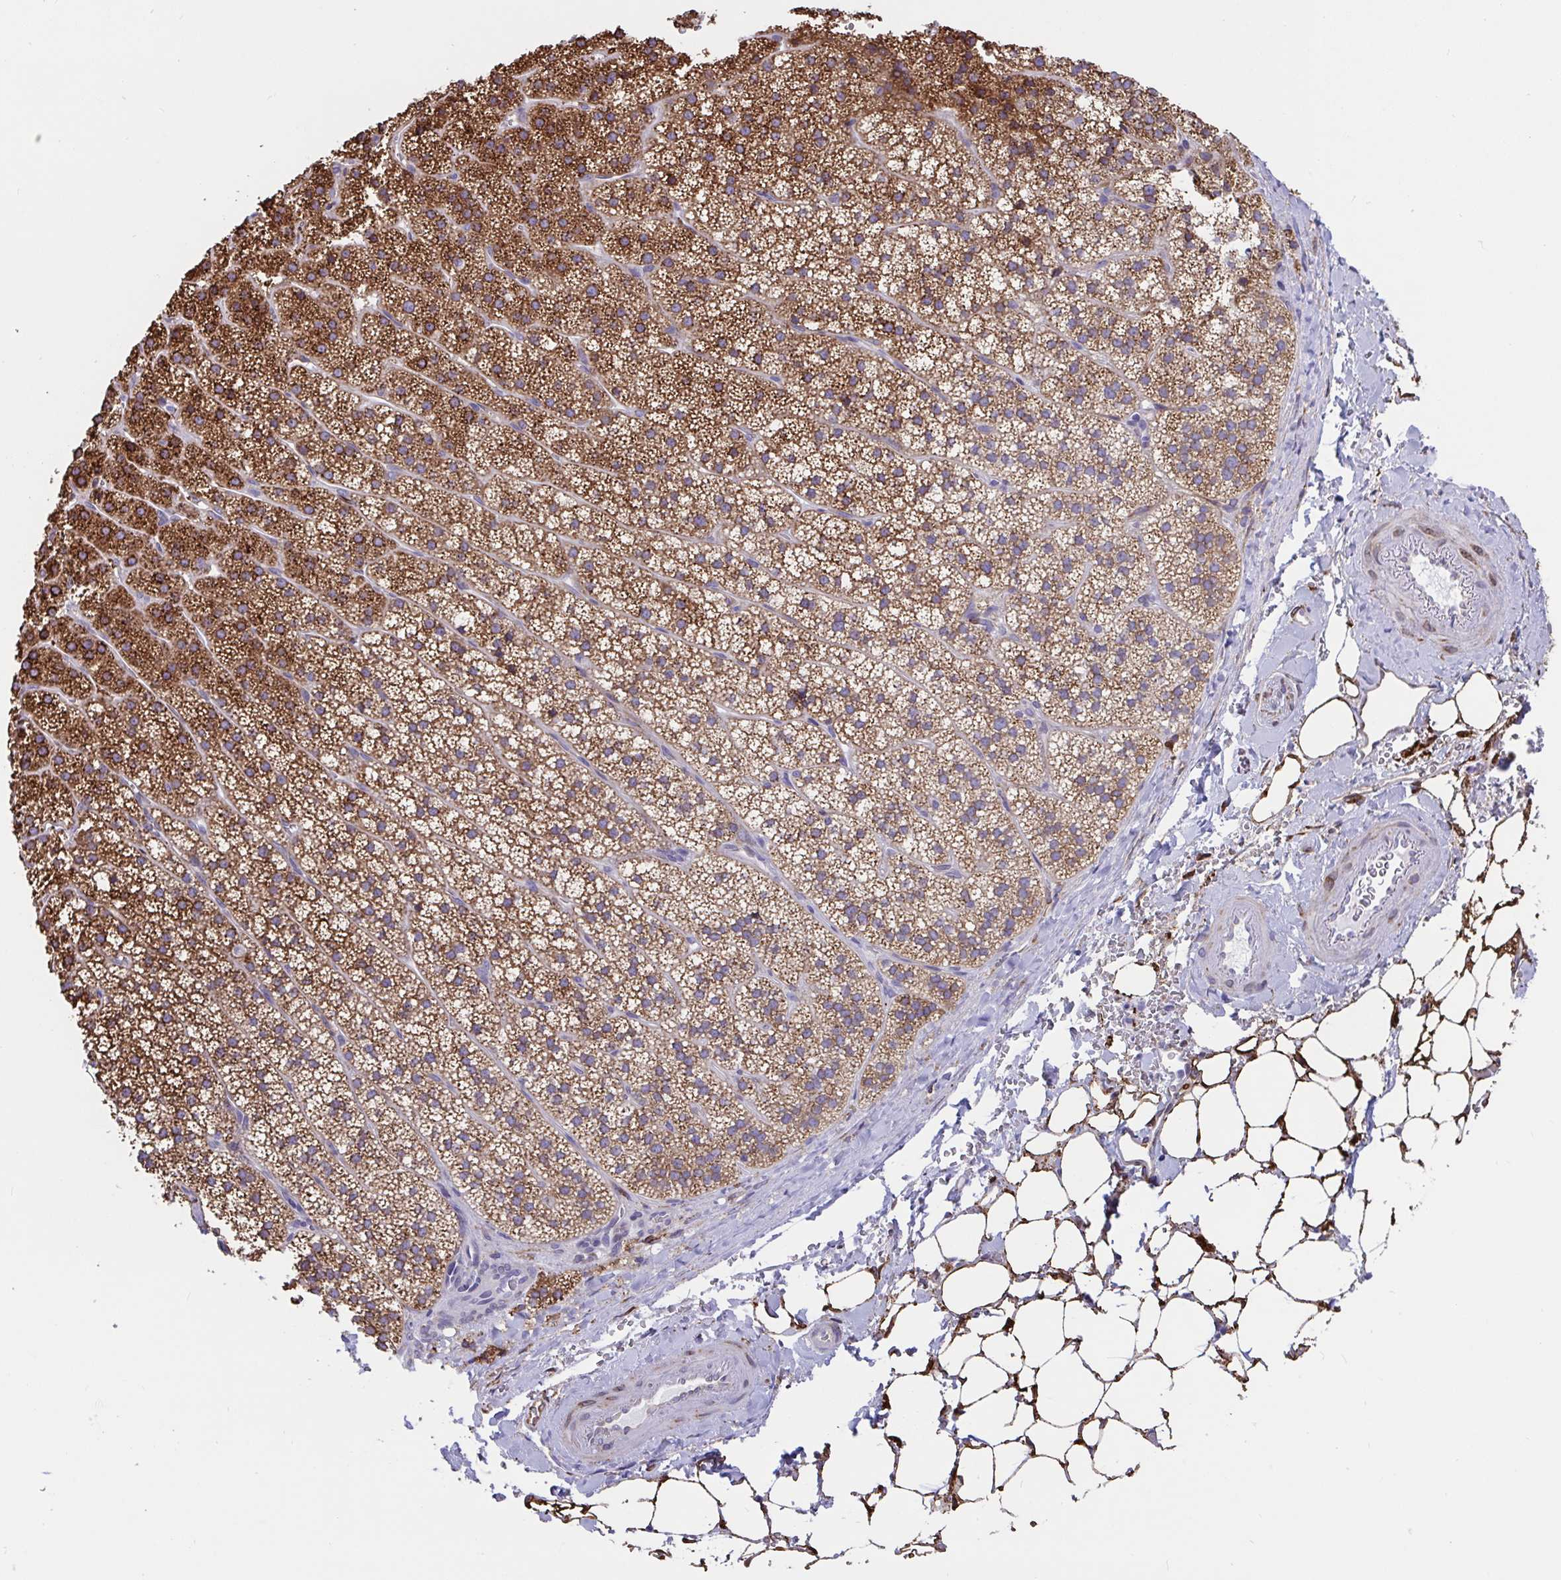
{"staining": {"intensity": "strong", "quantity": ">75%", "location": "cytoplasmic/membranous"}, "tissue": "adrenal gland", "cell_type": "Glandular cells", "image_type": "normal", "snomed": [{"axis": "morphology", "description": "Normal tissue, NOS"}, {"axis": "topography", "description": "Adrenal gland"}], "caption": "Glandular cells demonstrate high levels of strong cytoplasmic/membranous staining in about >75% of cells in normal human adrenal gland.", "gene": "ASPH", "patient": {"sex": "male", "age": 53}}